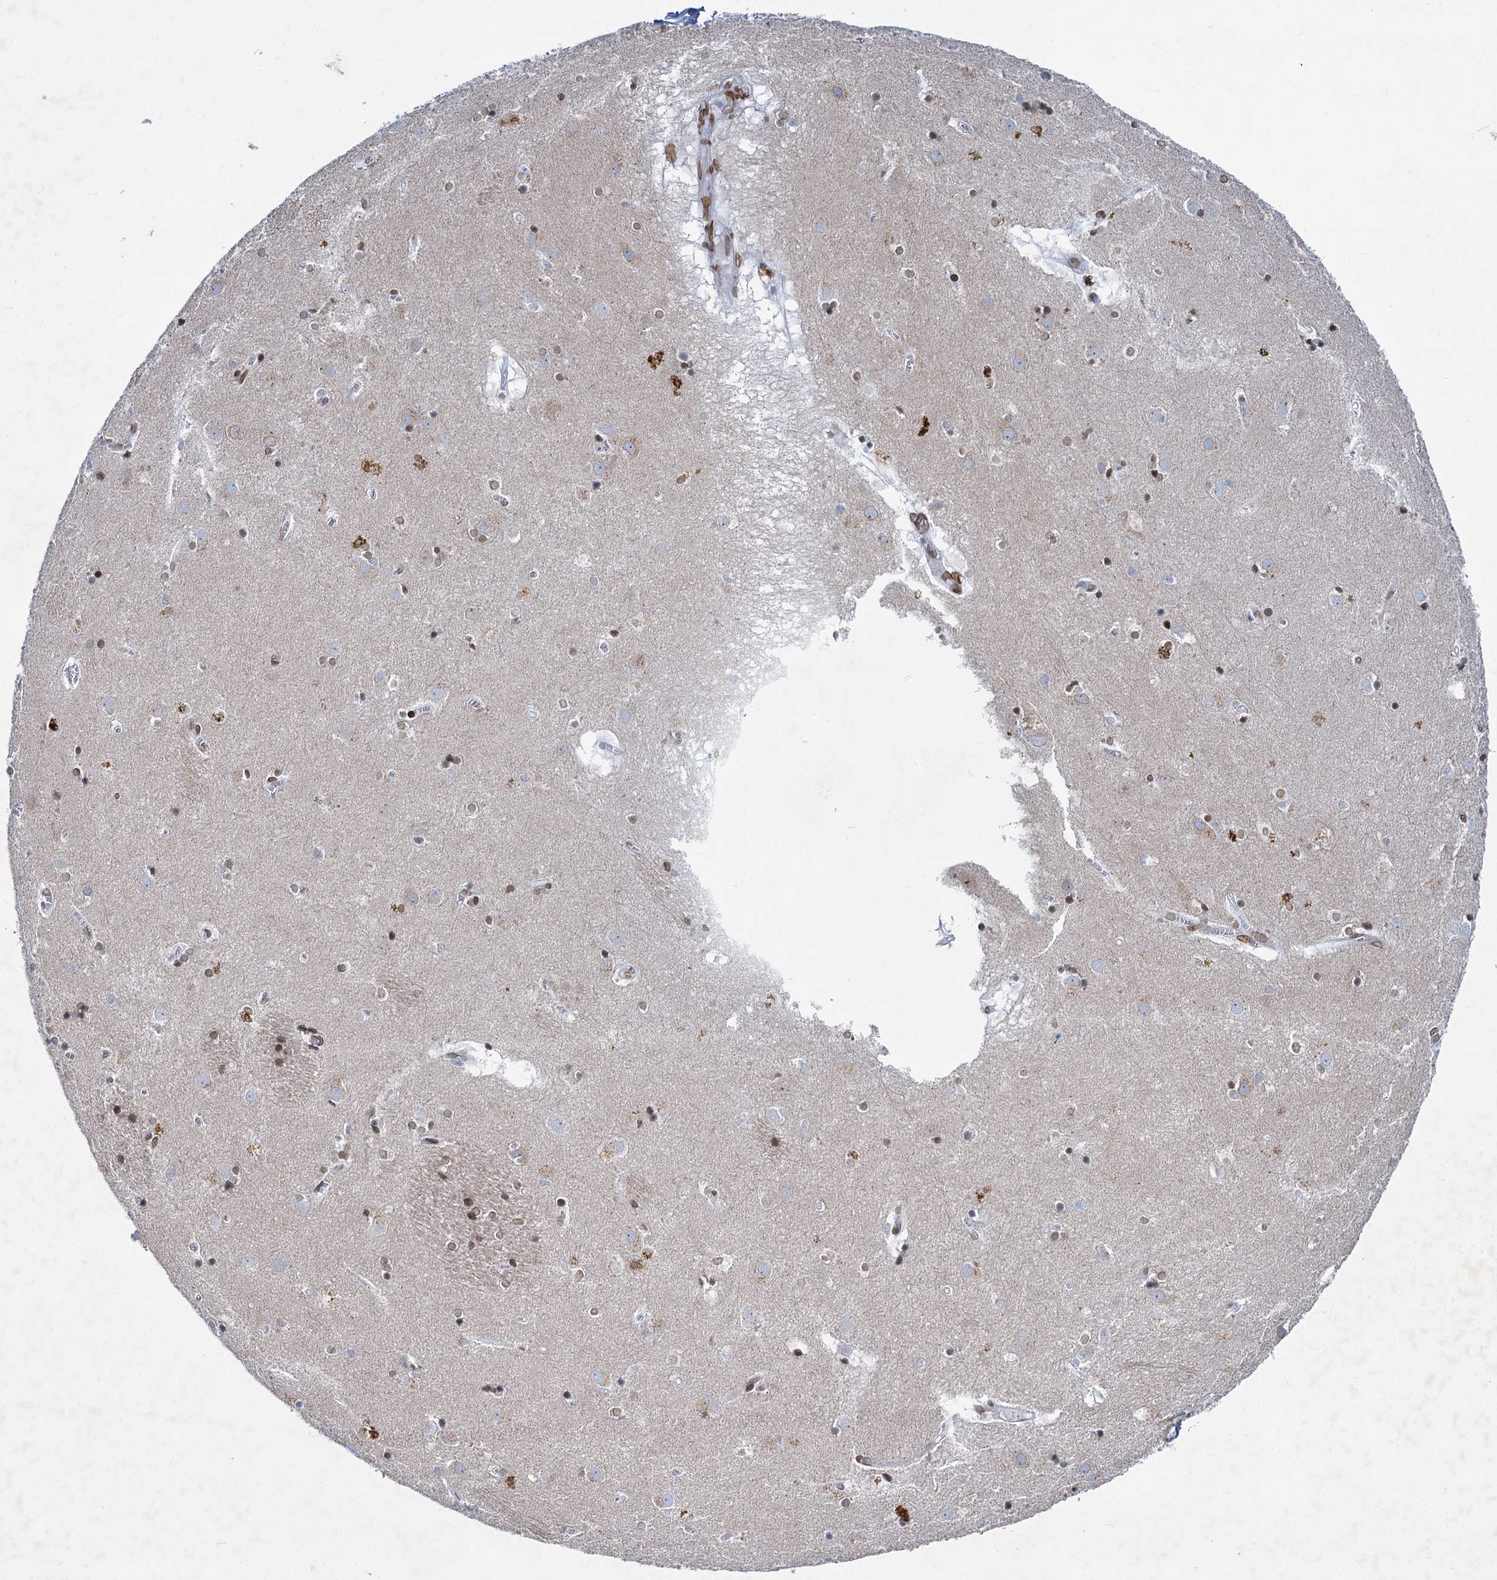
{"staining": {"intensity": "moderate", "quantity": "25%-75%", "location": "nuclear"}, "tissue": "caudate", "cell_type": "Glial cells", "image_type": "normal", "snomed": [{"axis": "morphology", "description": "Normal tissue, NOS"}, {"axis": "topography", "description": "Lateral ventricle wall"}], "caption": "Caudate stained with immunohistochemistry reveals moderate nuclear staining in about 25%-75% of glial cells.", "gene": "PRSS35", "patient": {"sex": "male", "age": 70}}